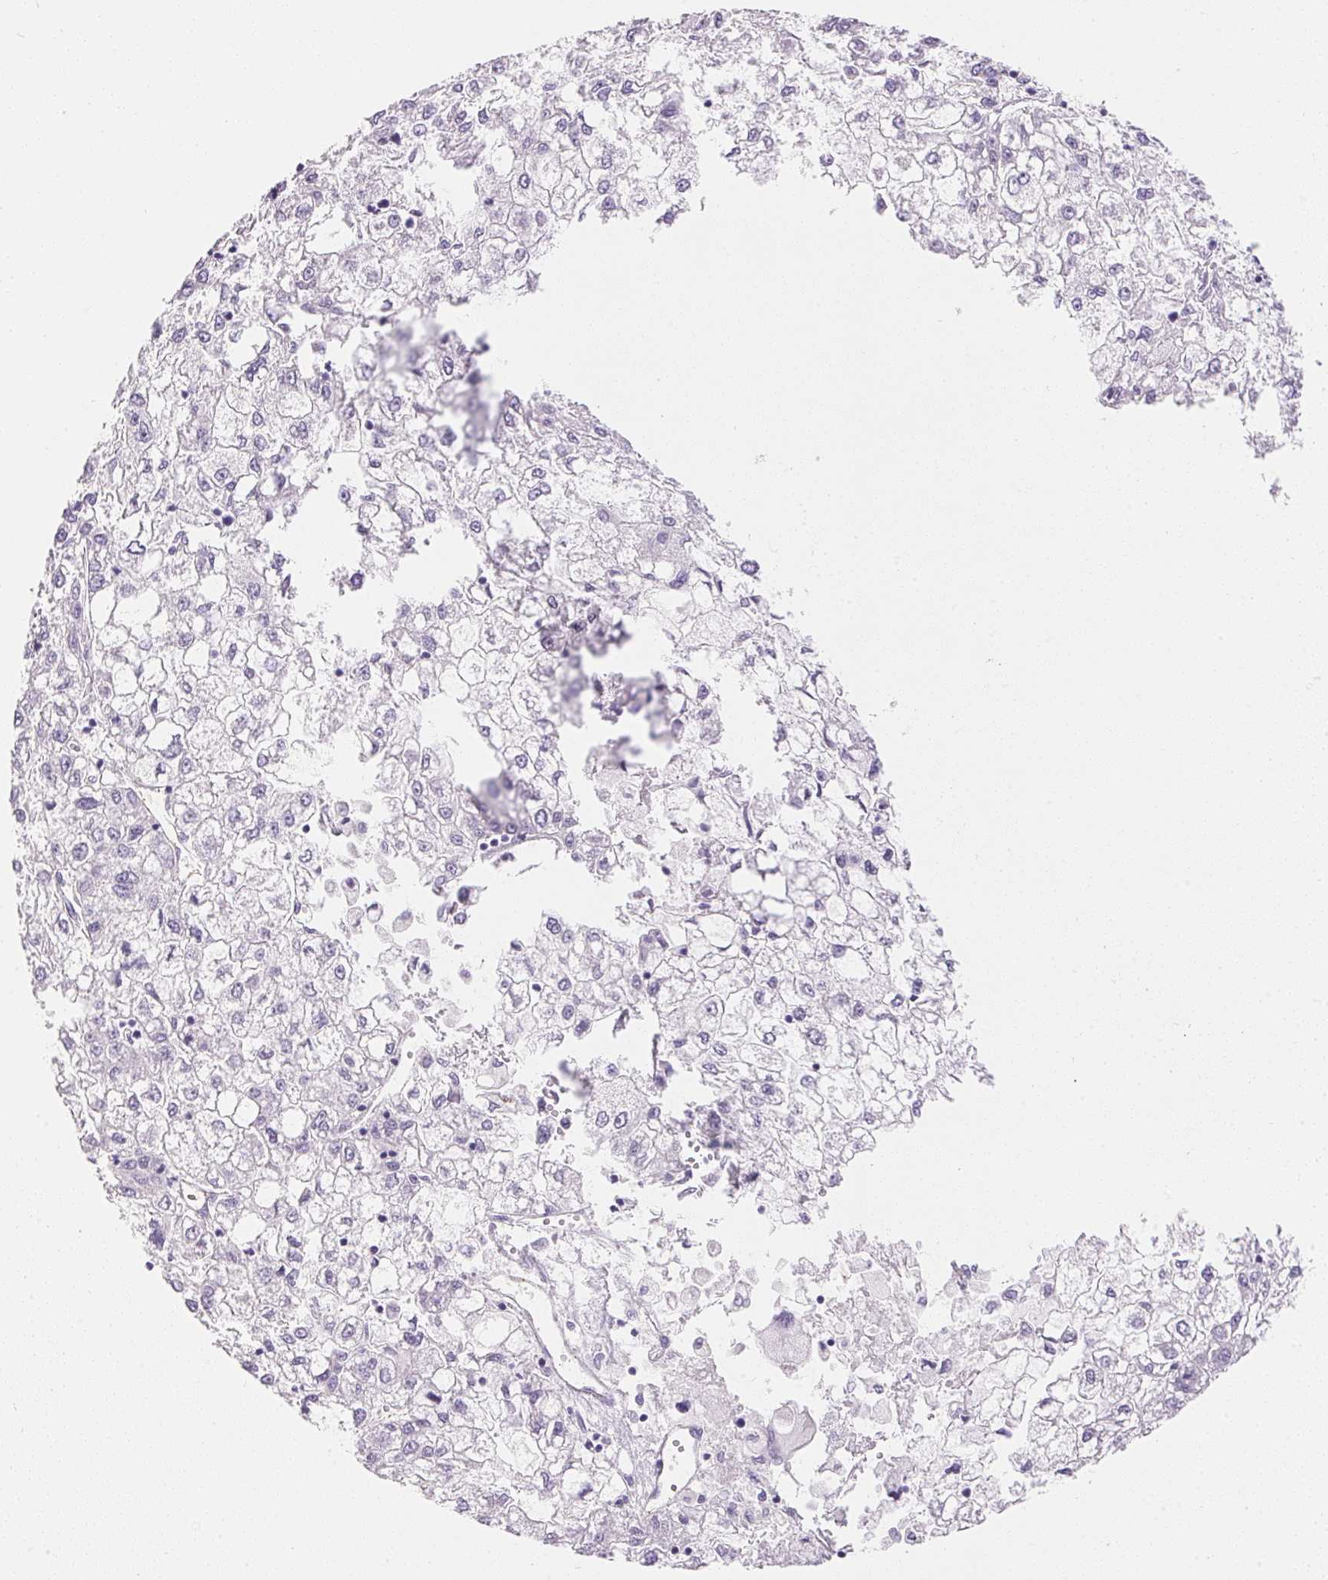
{"staining": {"intensity": "negative", "quantity": "none", "location": "none"}, "tissue": "liver cancer", "cell_type": "Tumor cells", "image_type": "cancer", "snomed": [{"axis": "morphology", "description": "Carcinoma, Hepatocellular, NOS"}, {"axis": "topography", "description": "Liver"}], "caption": "A histopathology image of liver cancer stained for a protein displays no brown staining in tumor cells.", "gene": "KCNE2", "patient": {"sex": "male", "age": 40}}